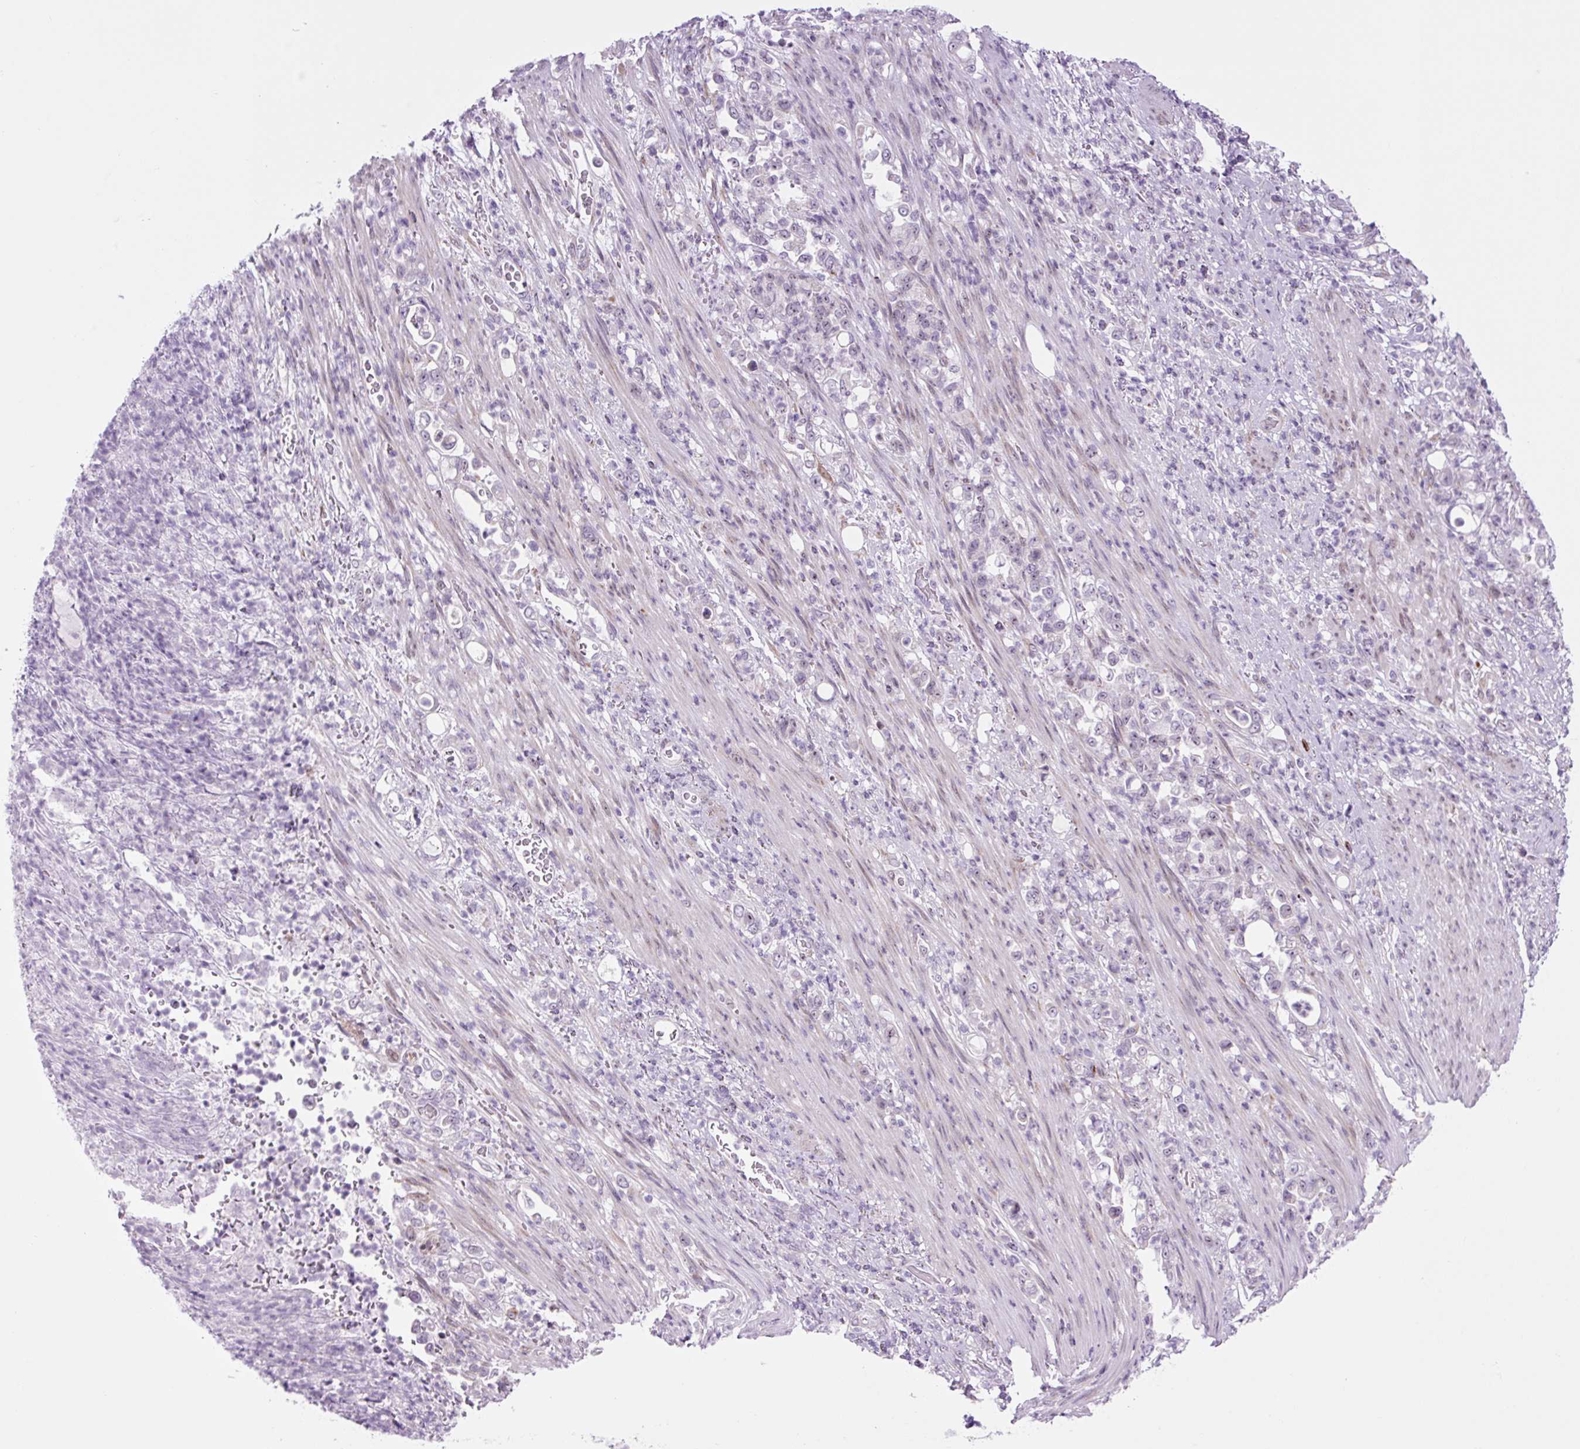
{"staining": {"intensity": "negative", "quantity": "none", "location": "none"}, "tissue": "stomach cancer", "cell_type": "Tumor cells", "image_type": "cancer", "snomed": [{"axis": "morphology", "description": "Normal tissue, NOS"}, {"axis": "morphology", "description": "Adenocarcinoma, NOS"}, {"axis": "topography", "description": "Stomach"}], "caption": "Histopathology image shows no protein staining in tumor cells of adenocarcinoma (stomach) tissue.", "gene": "RRS1", "patient": {"sex": "female", "age": 79}}